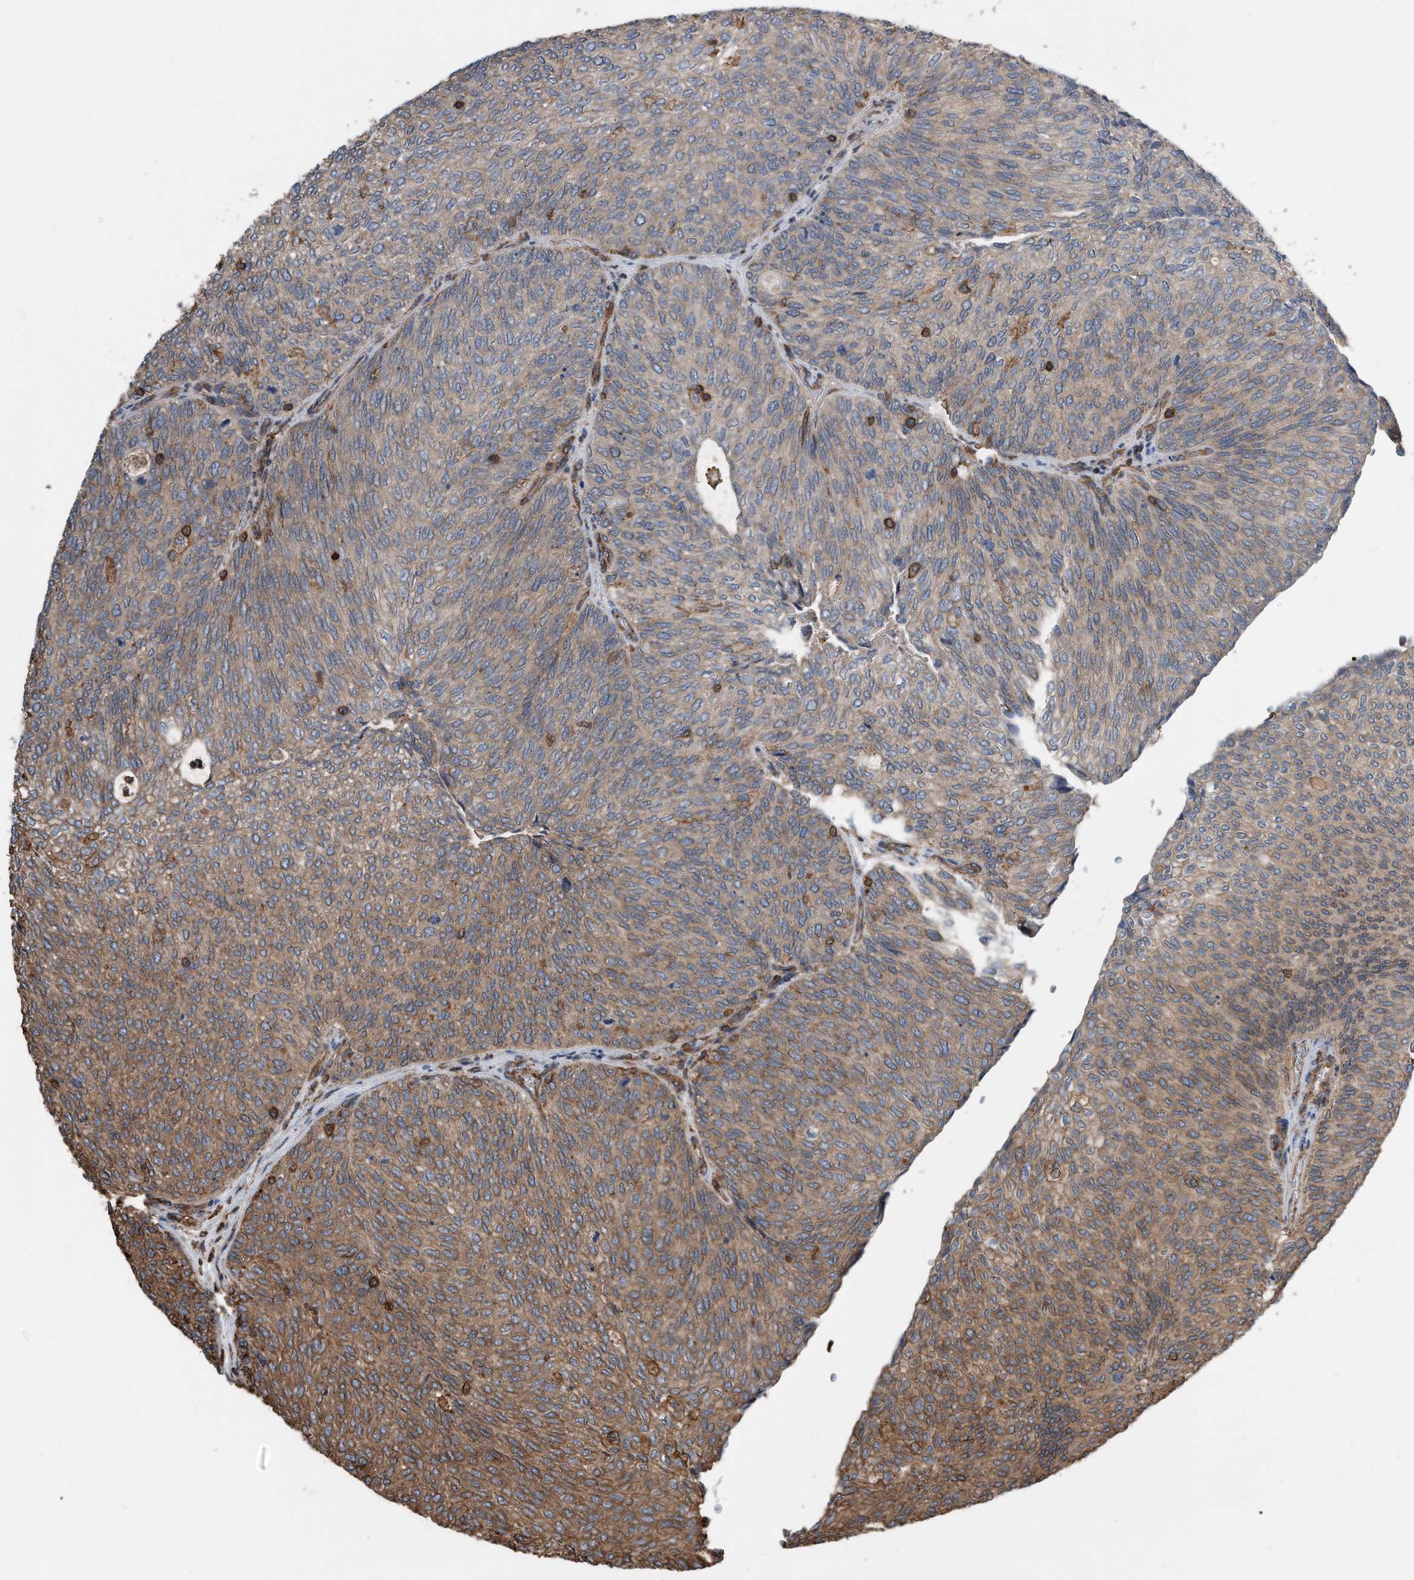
{"staining": {"intensity": "moderate", "quantity": ">75%", "location": "cytoplasmic/membranous"}, "tissue": "urothelial cancer", "cell_type": "Tumor cells", "image_type": "cancer", "snomed": [{"axis": "morphology", "description": "Urothelial carcinoma, Low grade"}, {"axis": "topography", "description": "Urinary bladder"}], "caption": "Urothelial cancer stained for a protein demonstrates moderate cytoplasmic/membranous positivity in tumor cells.", "gene": "RSPO3", "patient": {"sex": "female", "age": 79}}